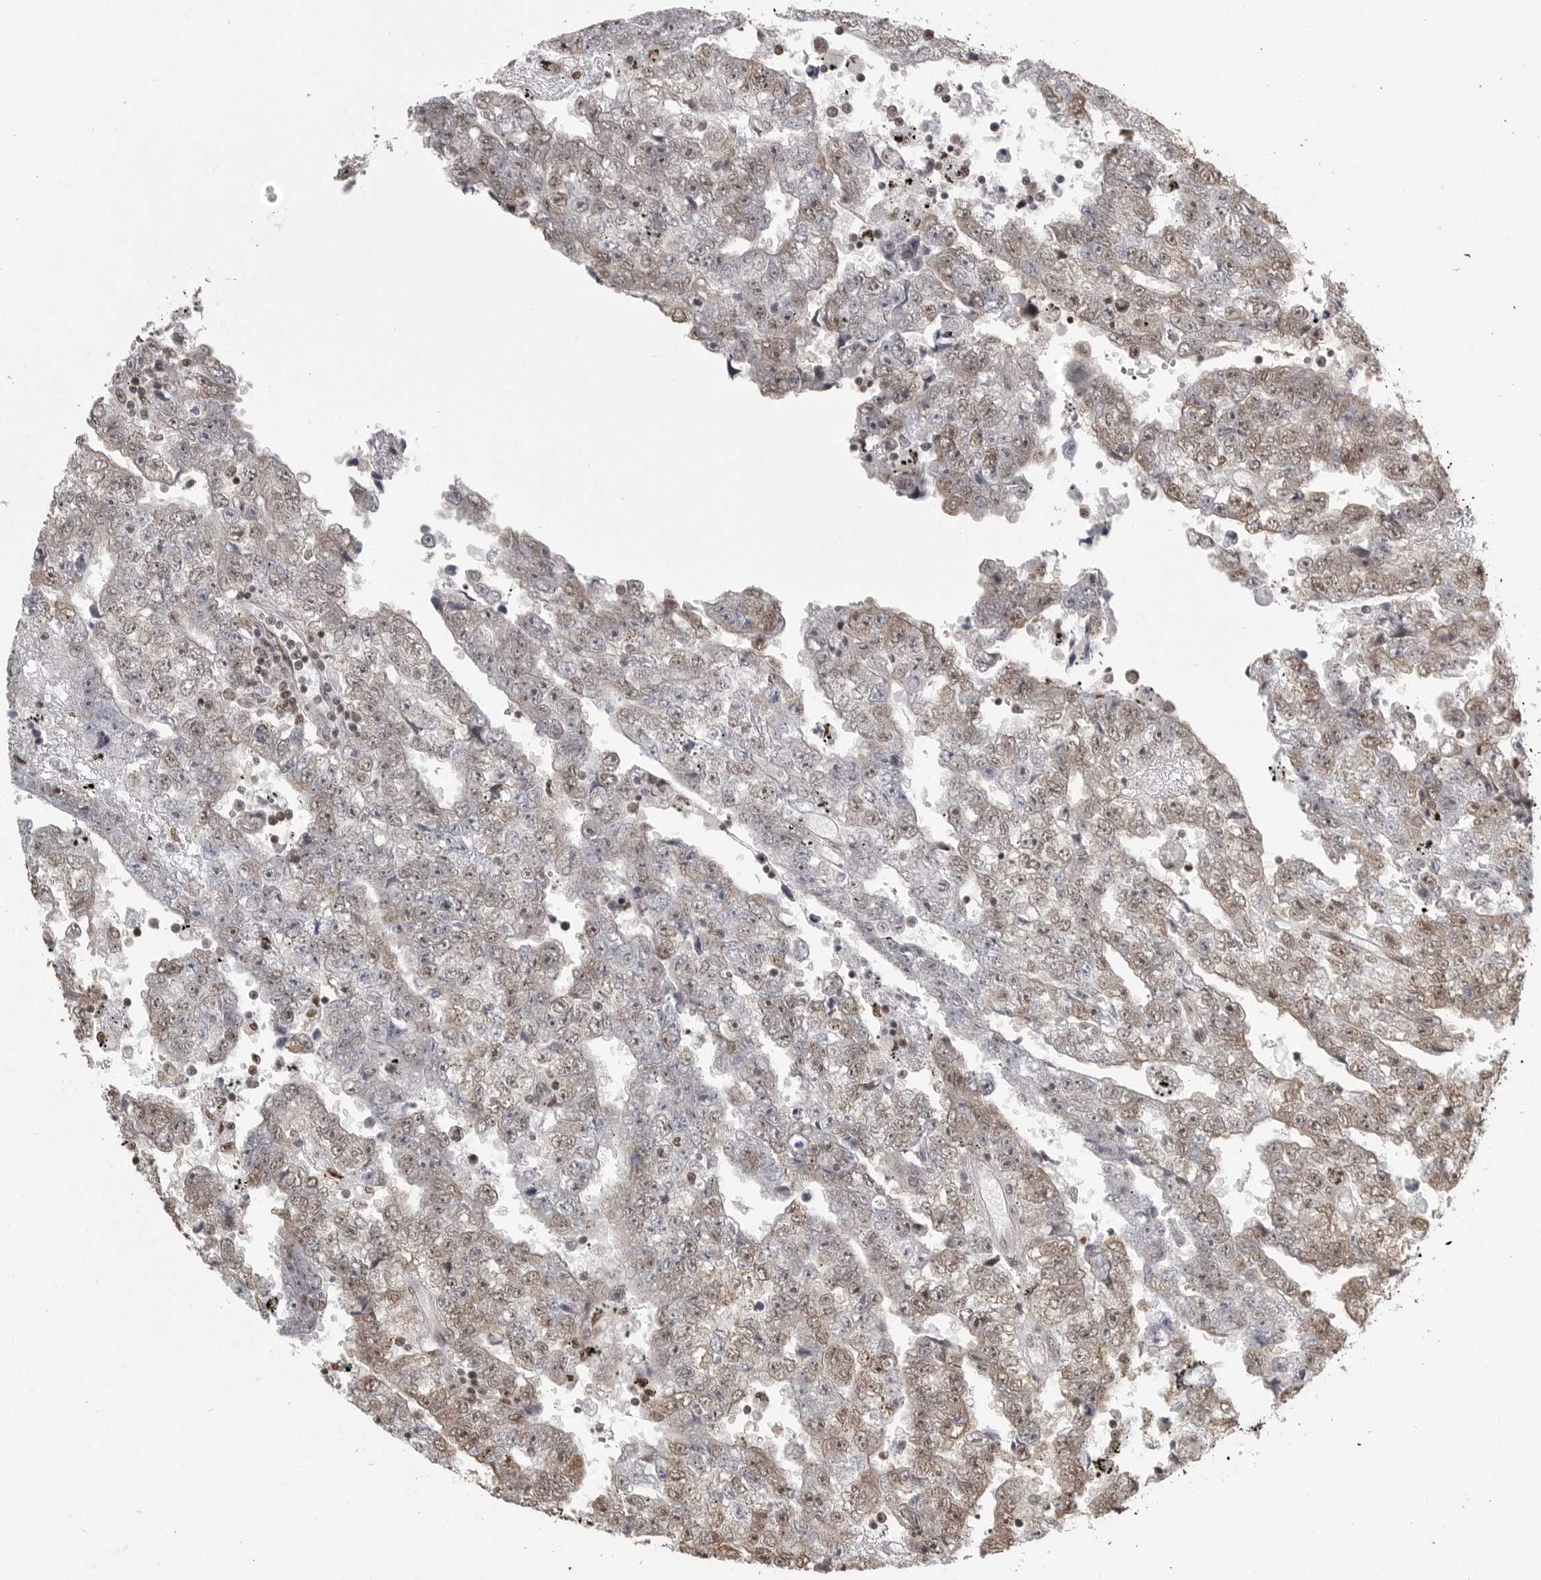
{"staining": {"intensity": "weak", "quantity": "<25%", "location": "nuclear"}, "tissue": "testis cancer", "cell_type": "Tumor cells", "image_type": "cancer", "snomed": [{"axis": "morphology", "description": "Carcinoma, Embryonal, NOS"}, {"axis": "topography", "description": "Testis"}], "caption": "Testis cancer (embryonal carcinoma) was stained to show a protein in brown. There is no significant positivity in tumor cells.", "gene": "YAF2", "patient": {"sex": "male", "age": 25}}